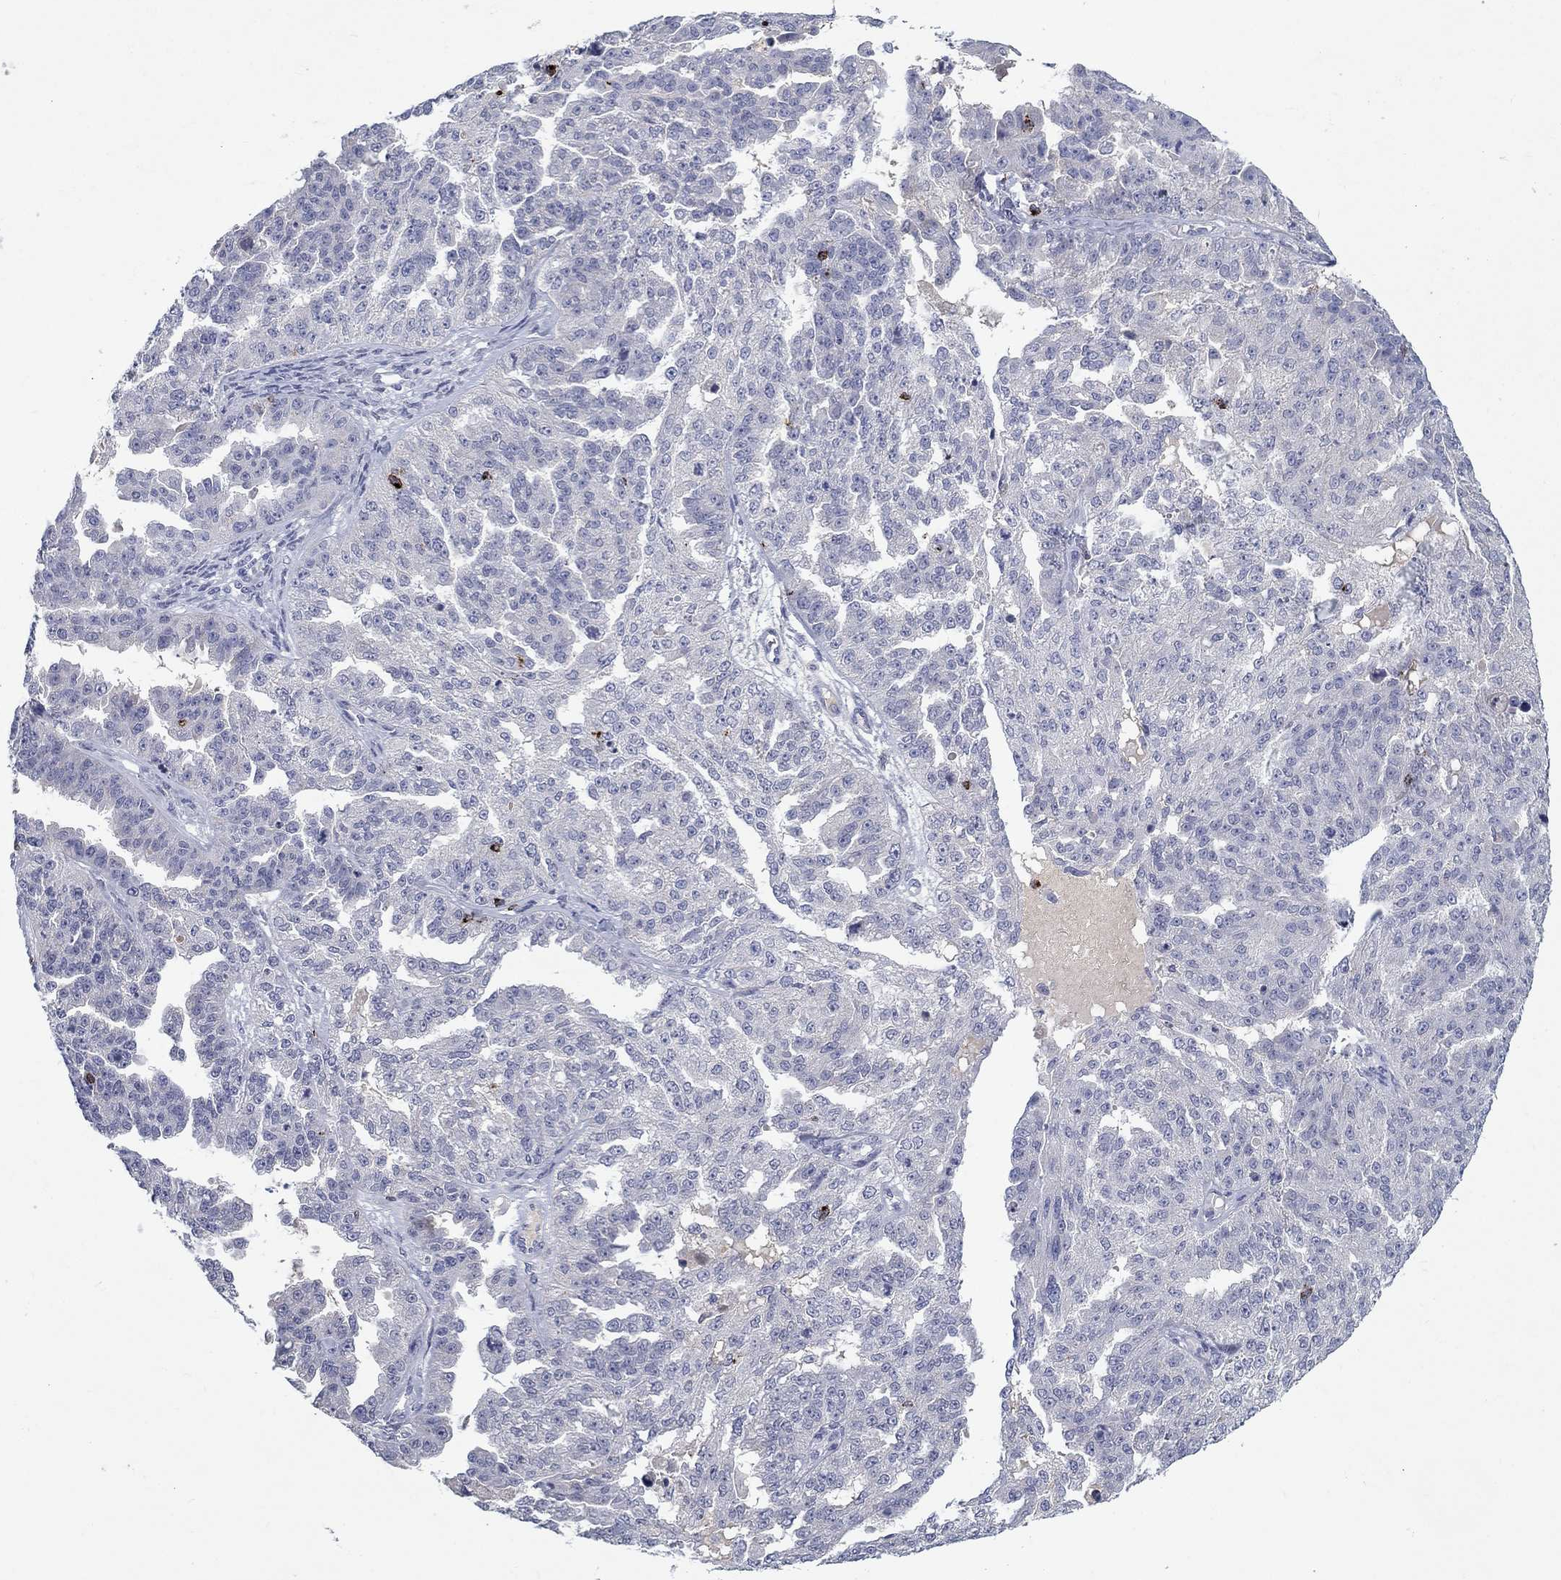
{"staining": {"intensity": "negative", "quantity": "none", "location": "none"}, "tissue": "ovarian cancer", "cell_type": "Tumor cells", "image_type": "cancer", "snomed": [{"axis": "morphology", "description": "Cystadenocarcinoma, serous, NOS"}, {"axis": "topography", "description": "Ovary"}], "caption": "DAB immunohistochemical staining of ovarian cancer (serous cystadenocarcinoma) reveals no significant staining in tumor cells.", "gene": "GZMA", "patient": {"sex": "female", "age": 58}}